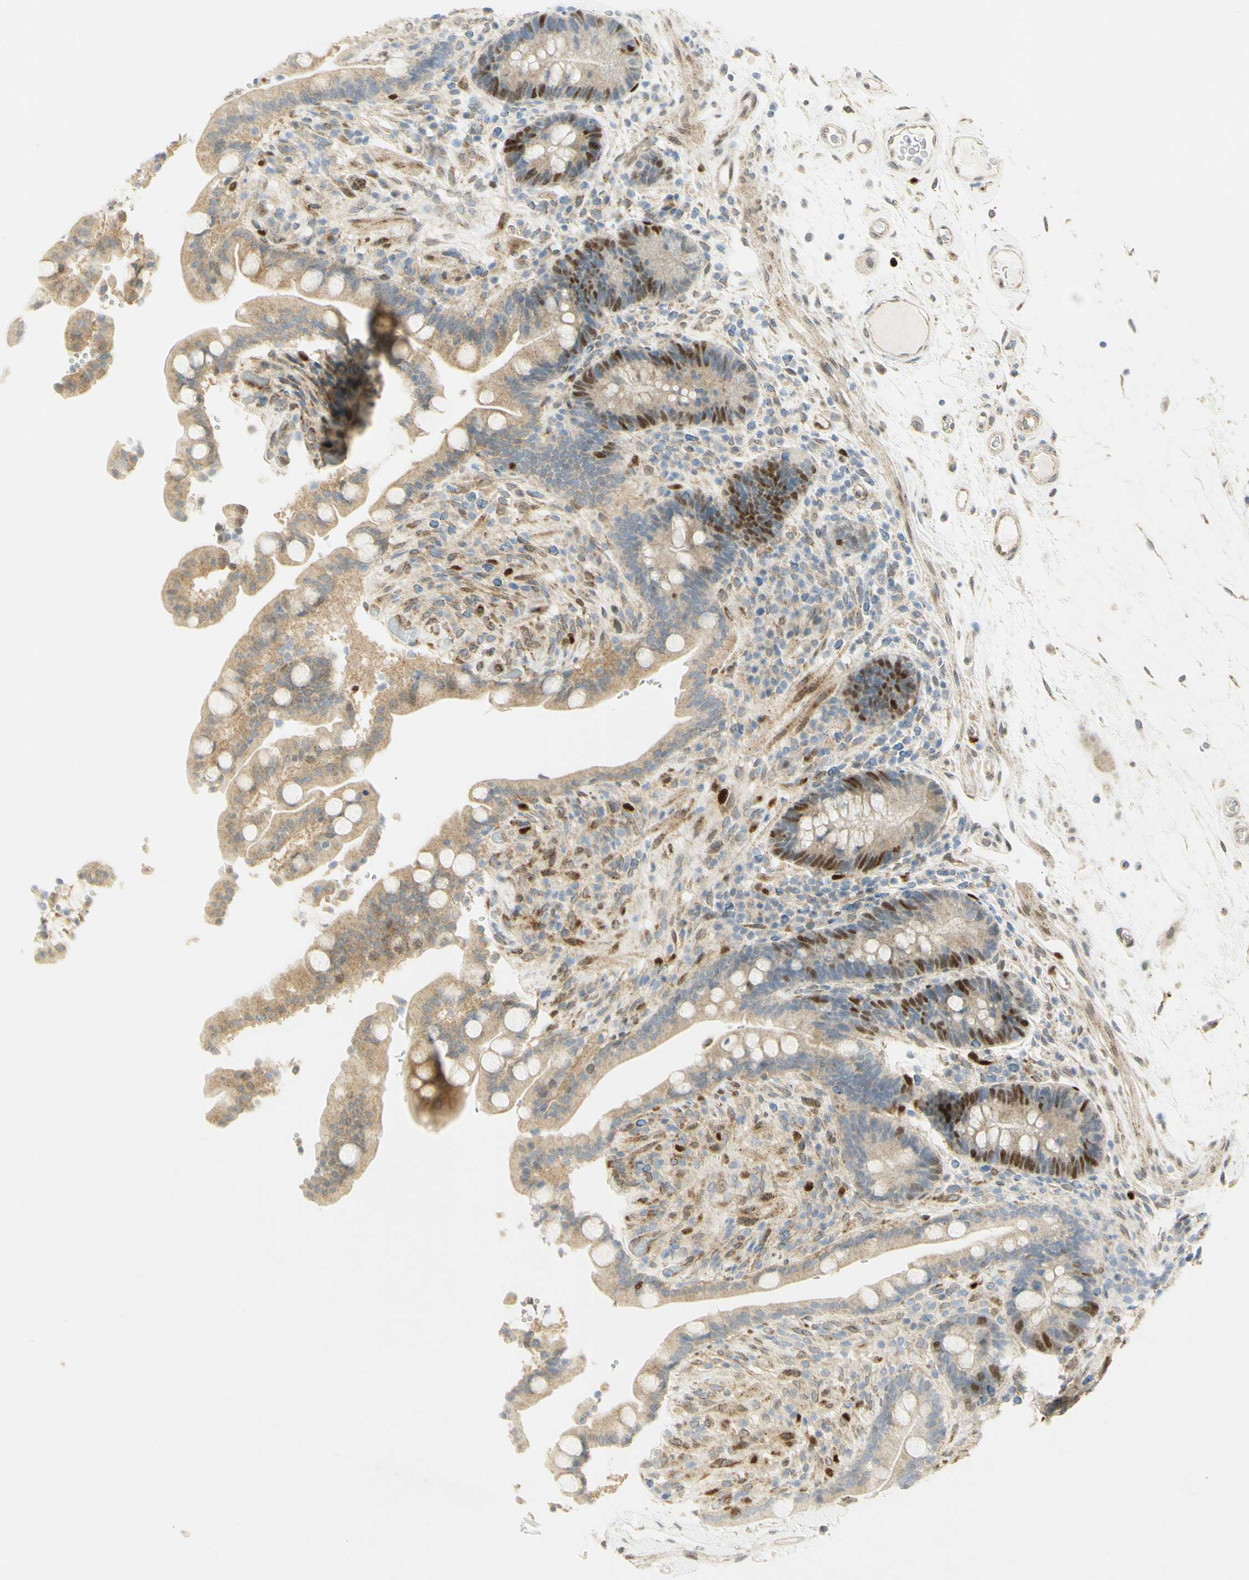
{"staining": {"intensity": "weak", "quantity": ">75%", "location": "cytoplasmic/membranous"}, "tissue": "colon", "cell_type": "Endothelial cells", "image_type": "normal", "snomed": [{"axis": "morphology", "description": "Normal tissue, NOS"}, {"axis": "topography", "description": "Colon"}], "caption": "DAB (3,3'-diaminobenzidine) immunohistochemical staining of normal colon demonstrates weak cytoplasmic/membranous protein staining in approximately >75% of endothelial cells. (Stains: DAB (3,3'-diaminobenzidine) in brown, nuclei in blue, Microscopy: brightfield microscopy at high magnification).", "gene": "E2F1", "patient": {"sex": "male", "age": 73}}